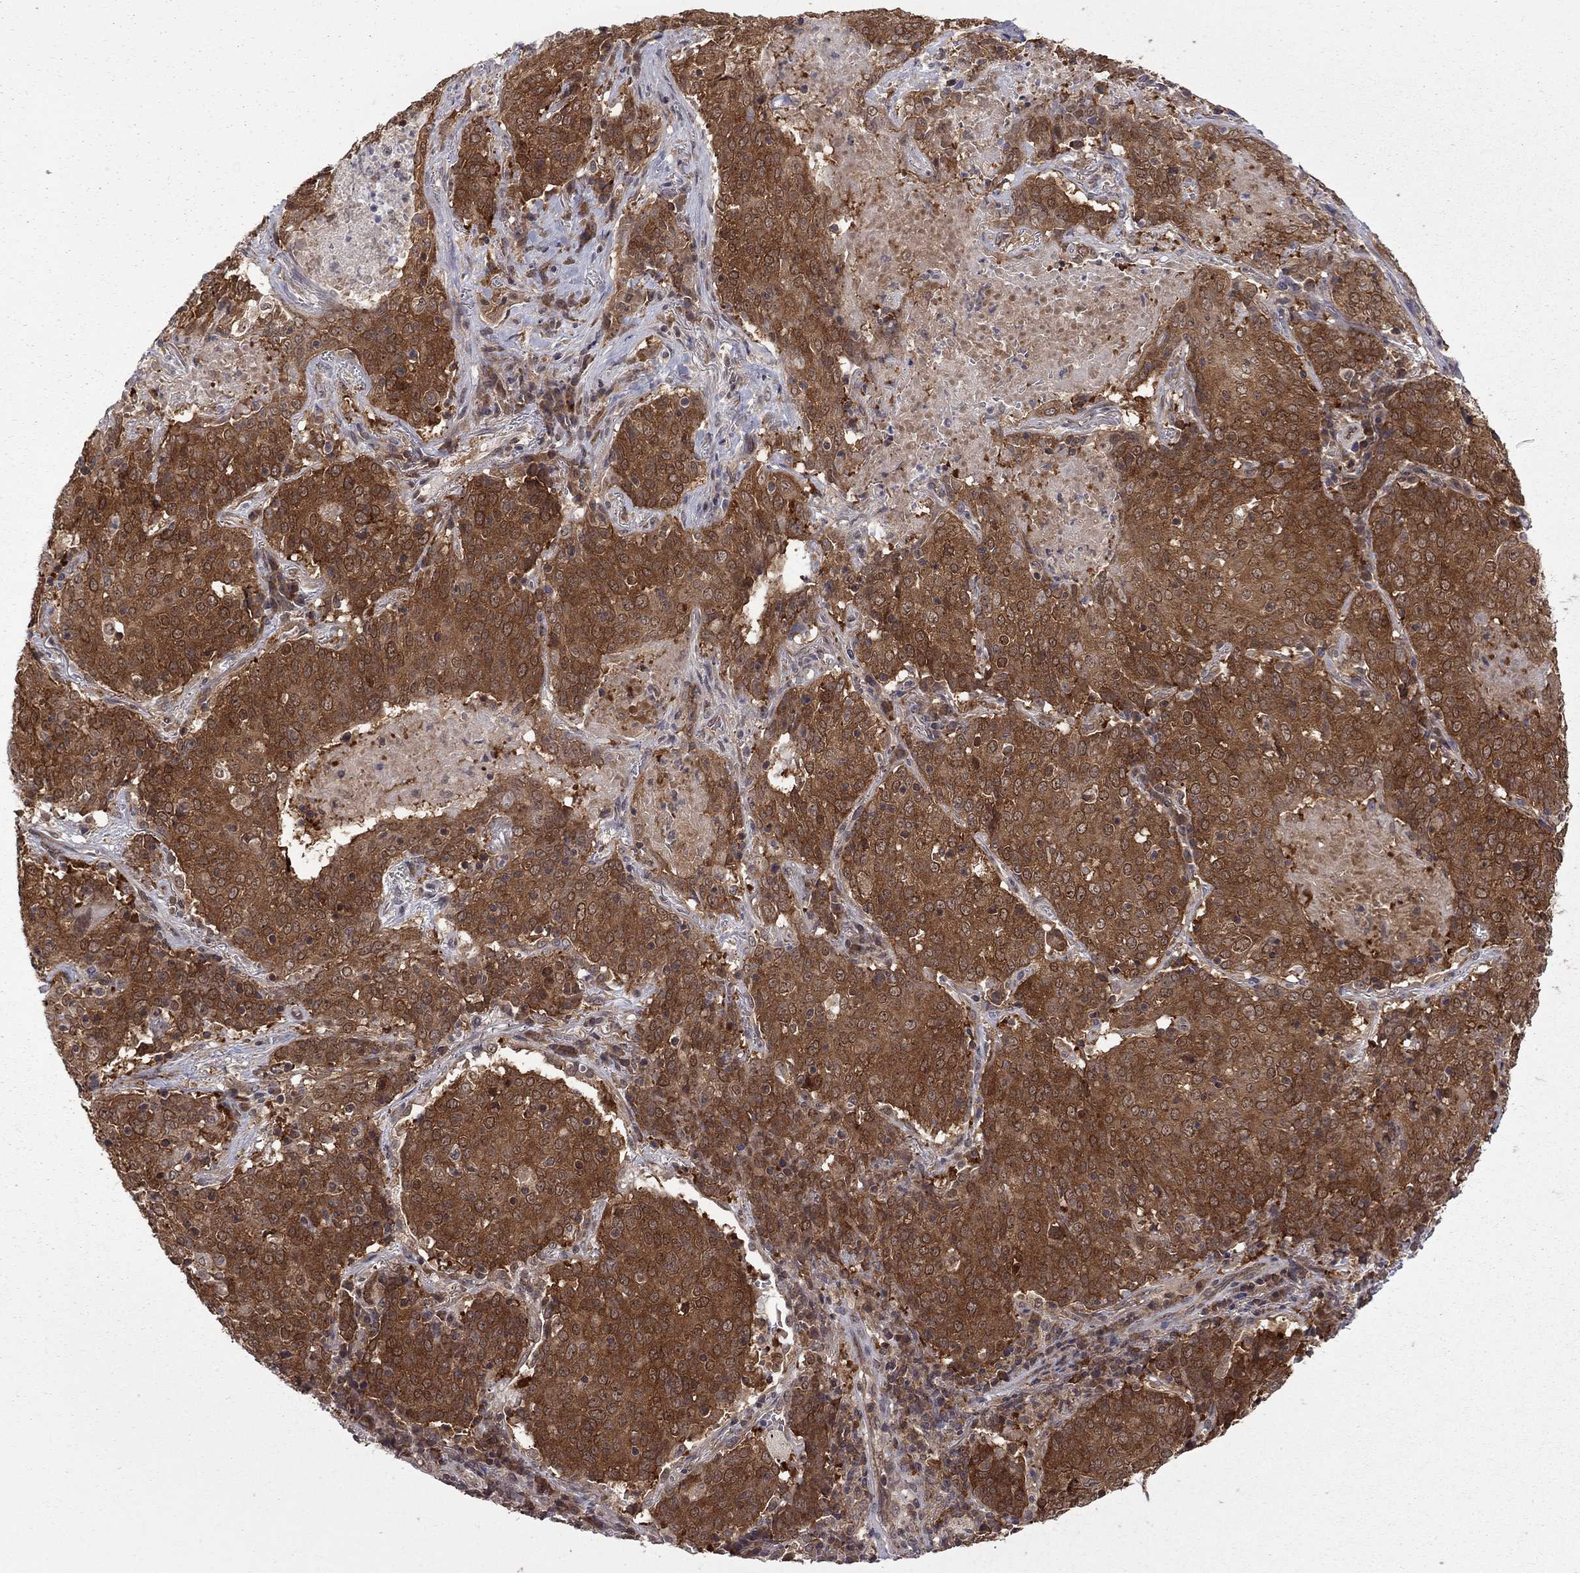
{"staining": {"intensity": "strong", "quantity": ">75%", "location": "cytoplasmic/membranous"}, "tissue": "lung cancer", "cell_type": "Tumor cells", "image_type": "cancer", "snomed": [{"axis": "morphology", "description": "Squamous cell carcinoma, NOS"}, {"axis": "topography", "description": "Lung"}], "caption": "About >75% of tumor cells in human lung cancer reveal strong cytoplasmic/membranous protein positivity as visualized by brown immunohistochemical staining.", "gene": "NAA50", "patient": {"sex": "male", "age": 82}}